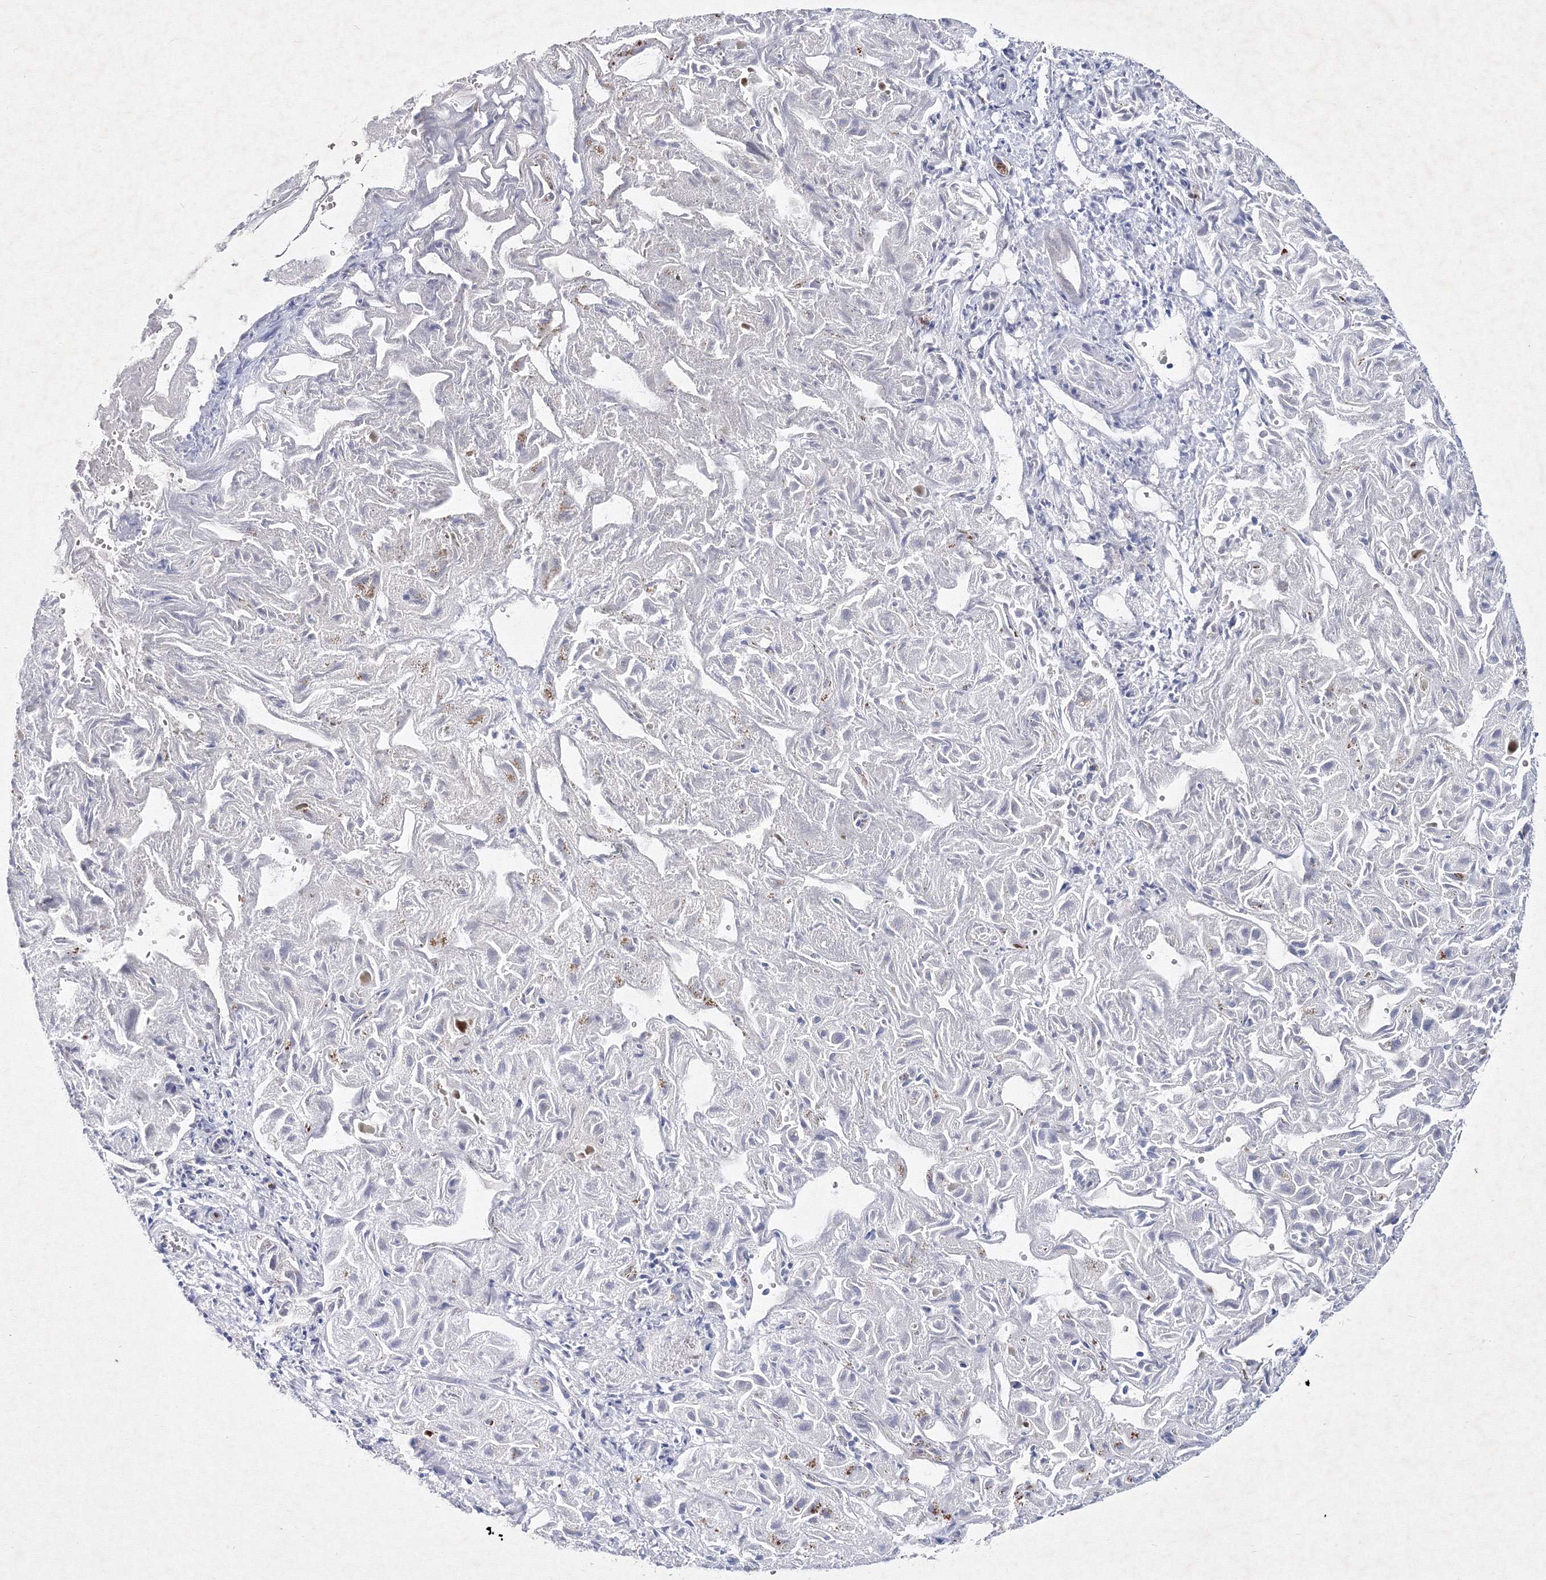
{"staining": {"intensity": "negative", "quantity": "none", "location": "none"}, "tissue": "liver cancer", "cell_type": "Tumor cells", "image_type": "cancer", "snomed": [{"axis": "morphology", "description": "Cholangiocarcinoma"}, {"axis": "topography", "description": "Liver"}], "caption": "Tumor cells show no significant positivity in cholangiocarcinoma (liver). The staining is performed using DAB brown chromogen with nuclei counter-stained in using hematoxylin.", "gene": "SF3B6", "patient": {"sex": "female", "age": 52}}